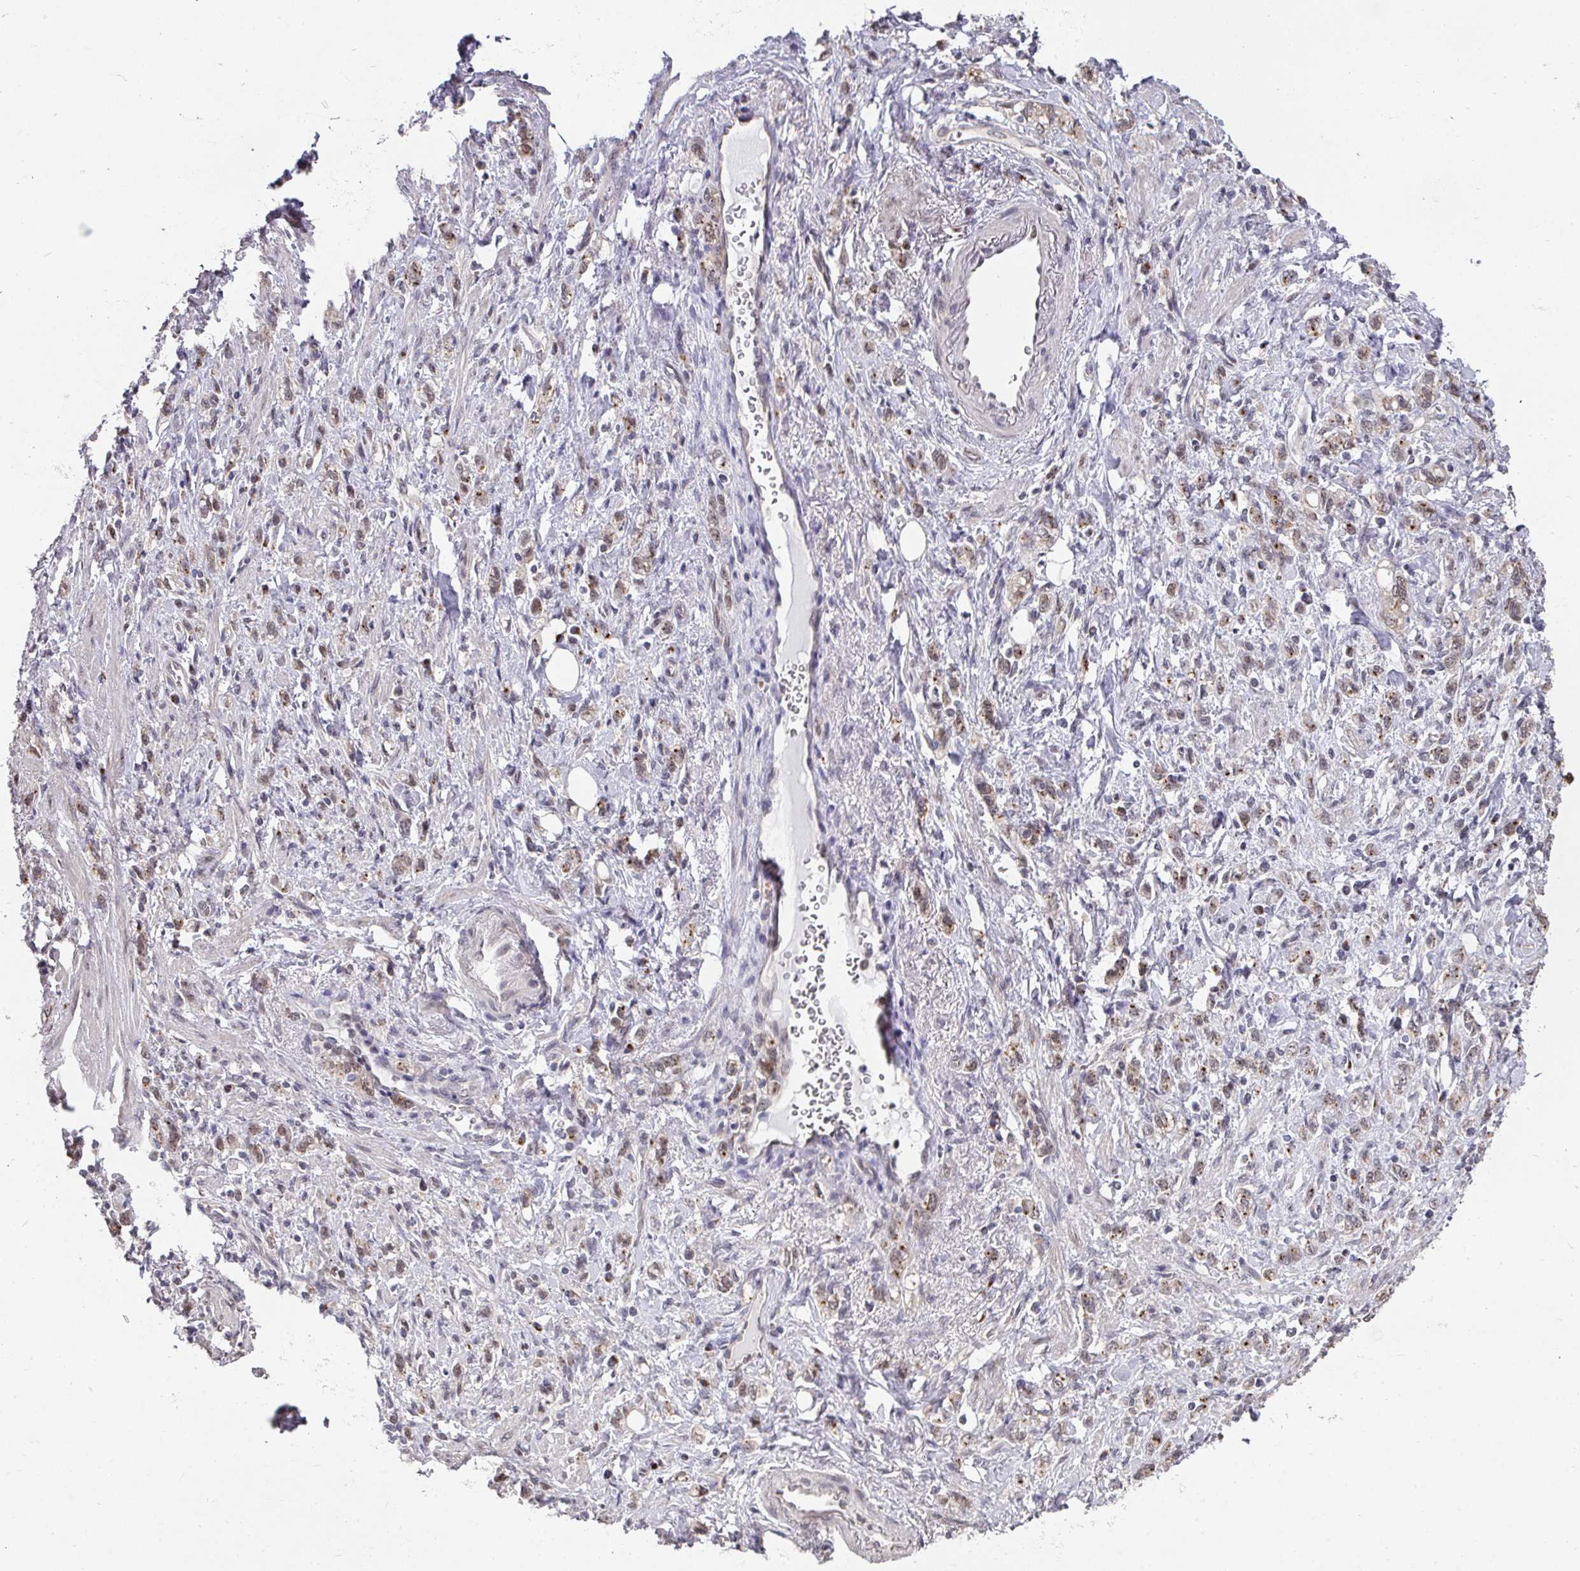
{"staining": {"intensity": "weak", "quantity": "25%-75%", "location": "cytoplasmic/membranous,nuclear"}, "tissue": "stomach cancer", "cell_type": "Tumor cells", "image_type": "cancer", "snomed": [{"axis": "morphology", "description": "Adenocarcinoma, NOS"}, {"axis": "topography", "description": "Stomach"}], "caption": "Immunohistochemistry of stomach adenocarcinoma exhibits low levels of weak cytoplasmic/membranous and nuclear positivity in about 25%-75% of tumor cells.", "gene": "C18orf25", "patient": {"sex": "male", "age": 77}}